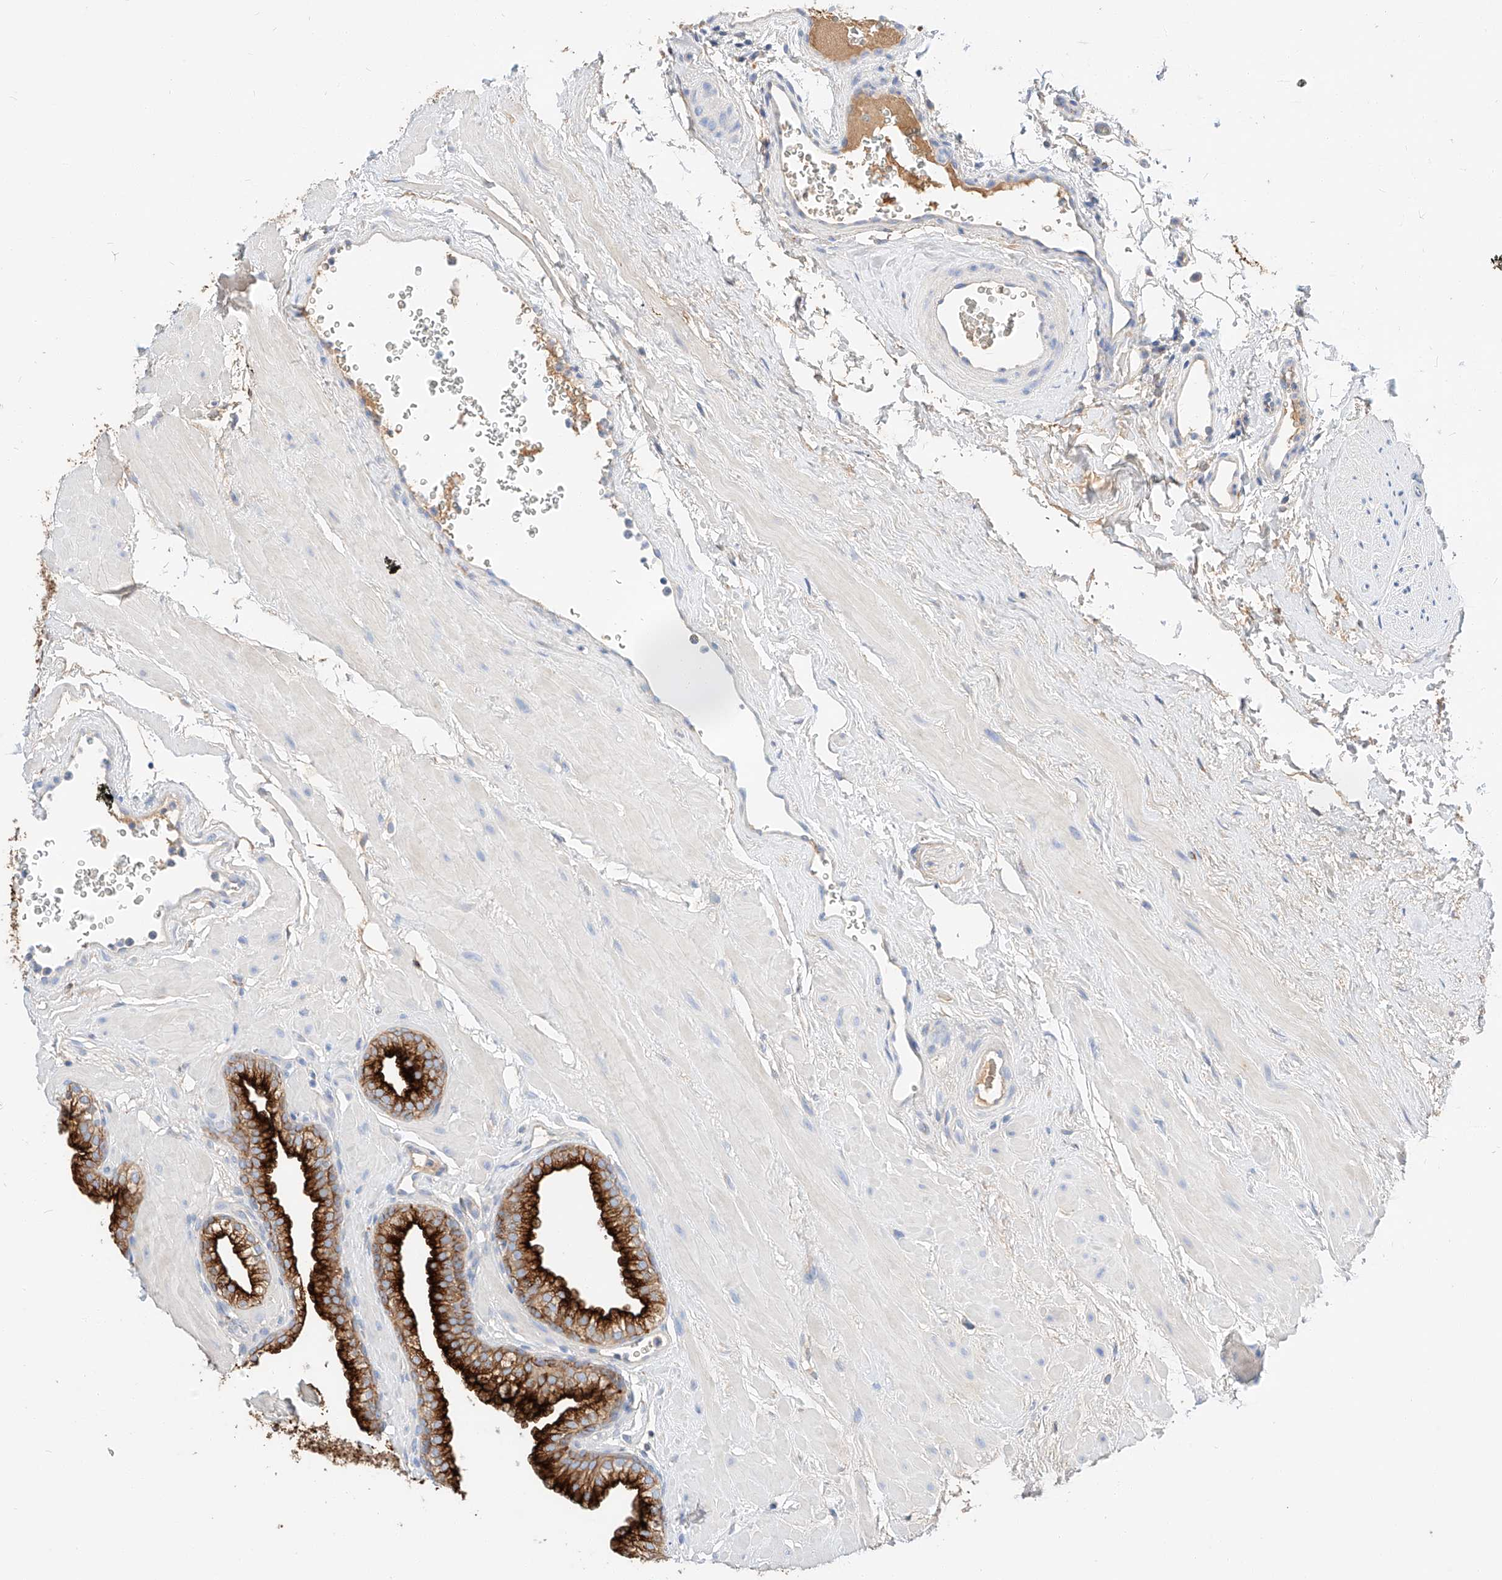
{"staining": {"intensity": "strong", "quantity": ">75%", "location": "cytoplasmic/membranous"}, "tissue": "prostate", "cell_type": "Glandular cells", "image_type": "normal", "snomed": [{"axis": "morphology", "description": "Normal tissue, NOS"}, {"axis": "morphology", "description": "Urothelial carcinoma, Low grade"}, {"axis": "topography", "description": "Urinary bladder"}, {"axis": "topography", "description": "Prostate"}], "caption": "The photomicrograph shows a brown stain indicating the presence of a protein in the cytoplasmic/membranous of glandular cells in prostate. (Stains: DAB (3,3'-diaminobenzidine) in brown, nuclei in blue, Microscopy: brightfield microscopy at high magnification).", "gene": "MAP7", "patient": {"sex": "male", "age": 60}}